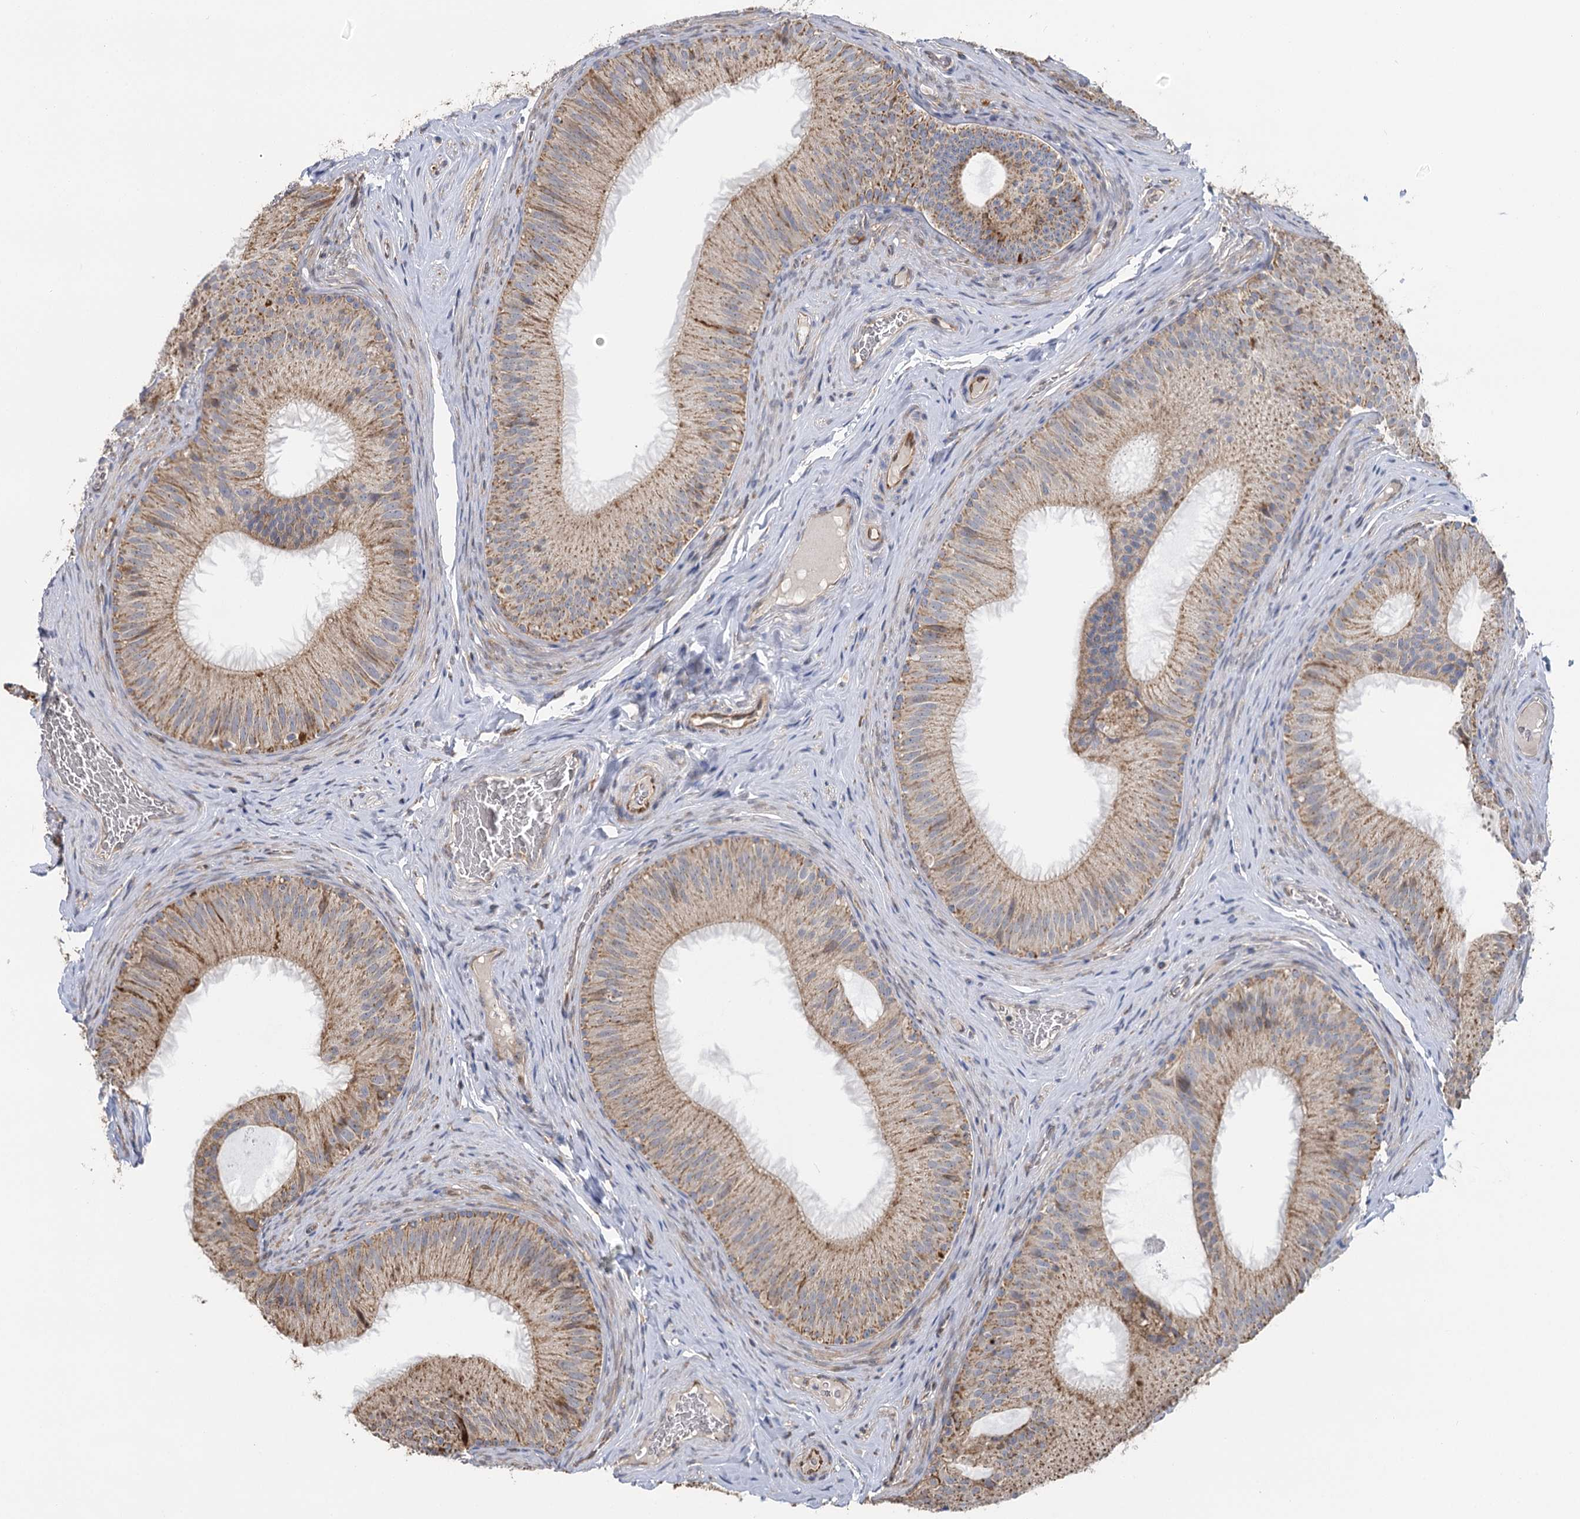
{"staining": {"intensity": "moderate", "quantity": "<25%", "location": "cytoplasmic/membranous"}, "tissue": "epididymis", "cell_type": "Glandular cells", "image_type": "normal", "snomed": [{"axis": "morphology", "description": "Normal tissue, NOS"}, {"axis": "topography", "description": "Epididymis"}], "caption": "Benign epididymis displays moderate cytoplasmic/membranous expression in about <25% of glandular cells Immunohistochemistry stains the protein in brown and the nuclei are stained blue..", "gene": "IL11RA", "patient": {"sex": "male", "age": 34}}